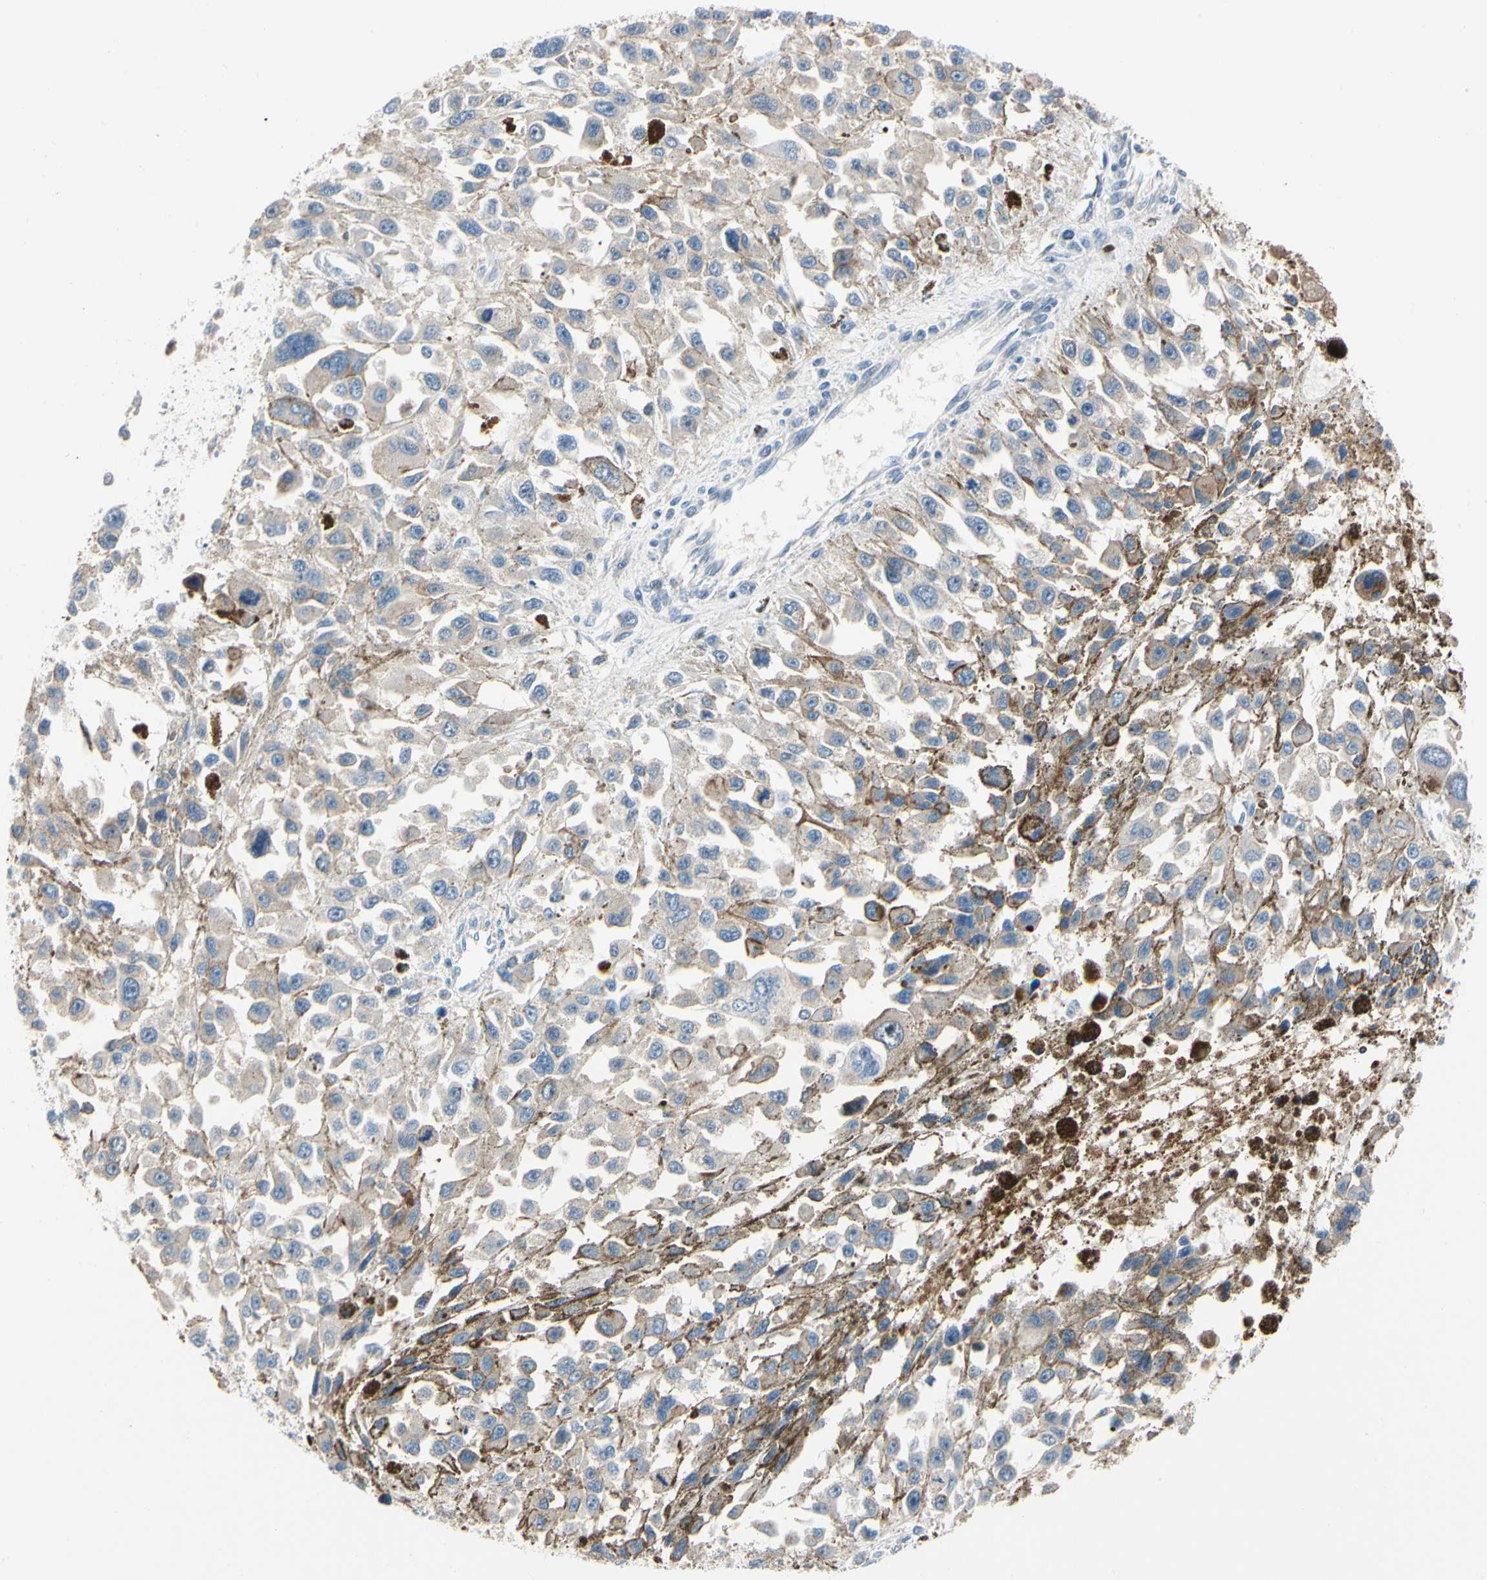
{"staining": {"intensity": "negative", "quantity": "none", "location": "none"}, "tissue": "melanoma", "cell_type": "Tumor cells", "image_type": "cancer", "snomed": [{"axis": "morphology", "description": "Malignant melanoma, Metastatic site"}, {"axis": "topography", "description": "Lymph node"}], "caption": "This micrograph is of malignant melanoma (metastatic site) stained with IHC to label a protein in brown with the nuclei are counter-stained blue. There is no staining in tumor cells.", "gene": "HJURP", "patient": {"sex": "male", "age": 59}}